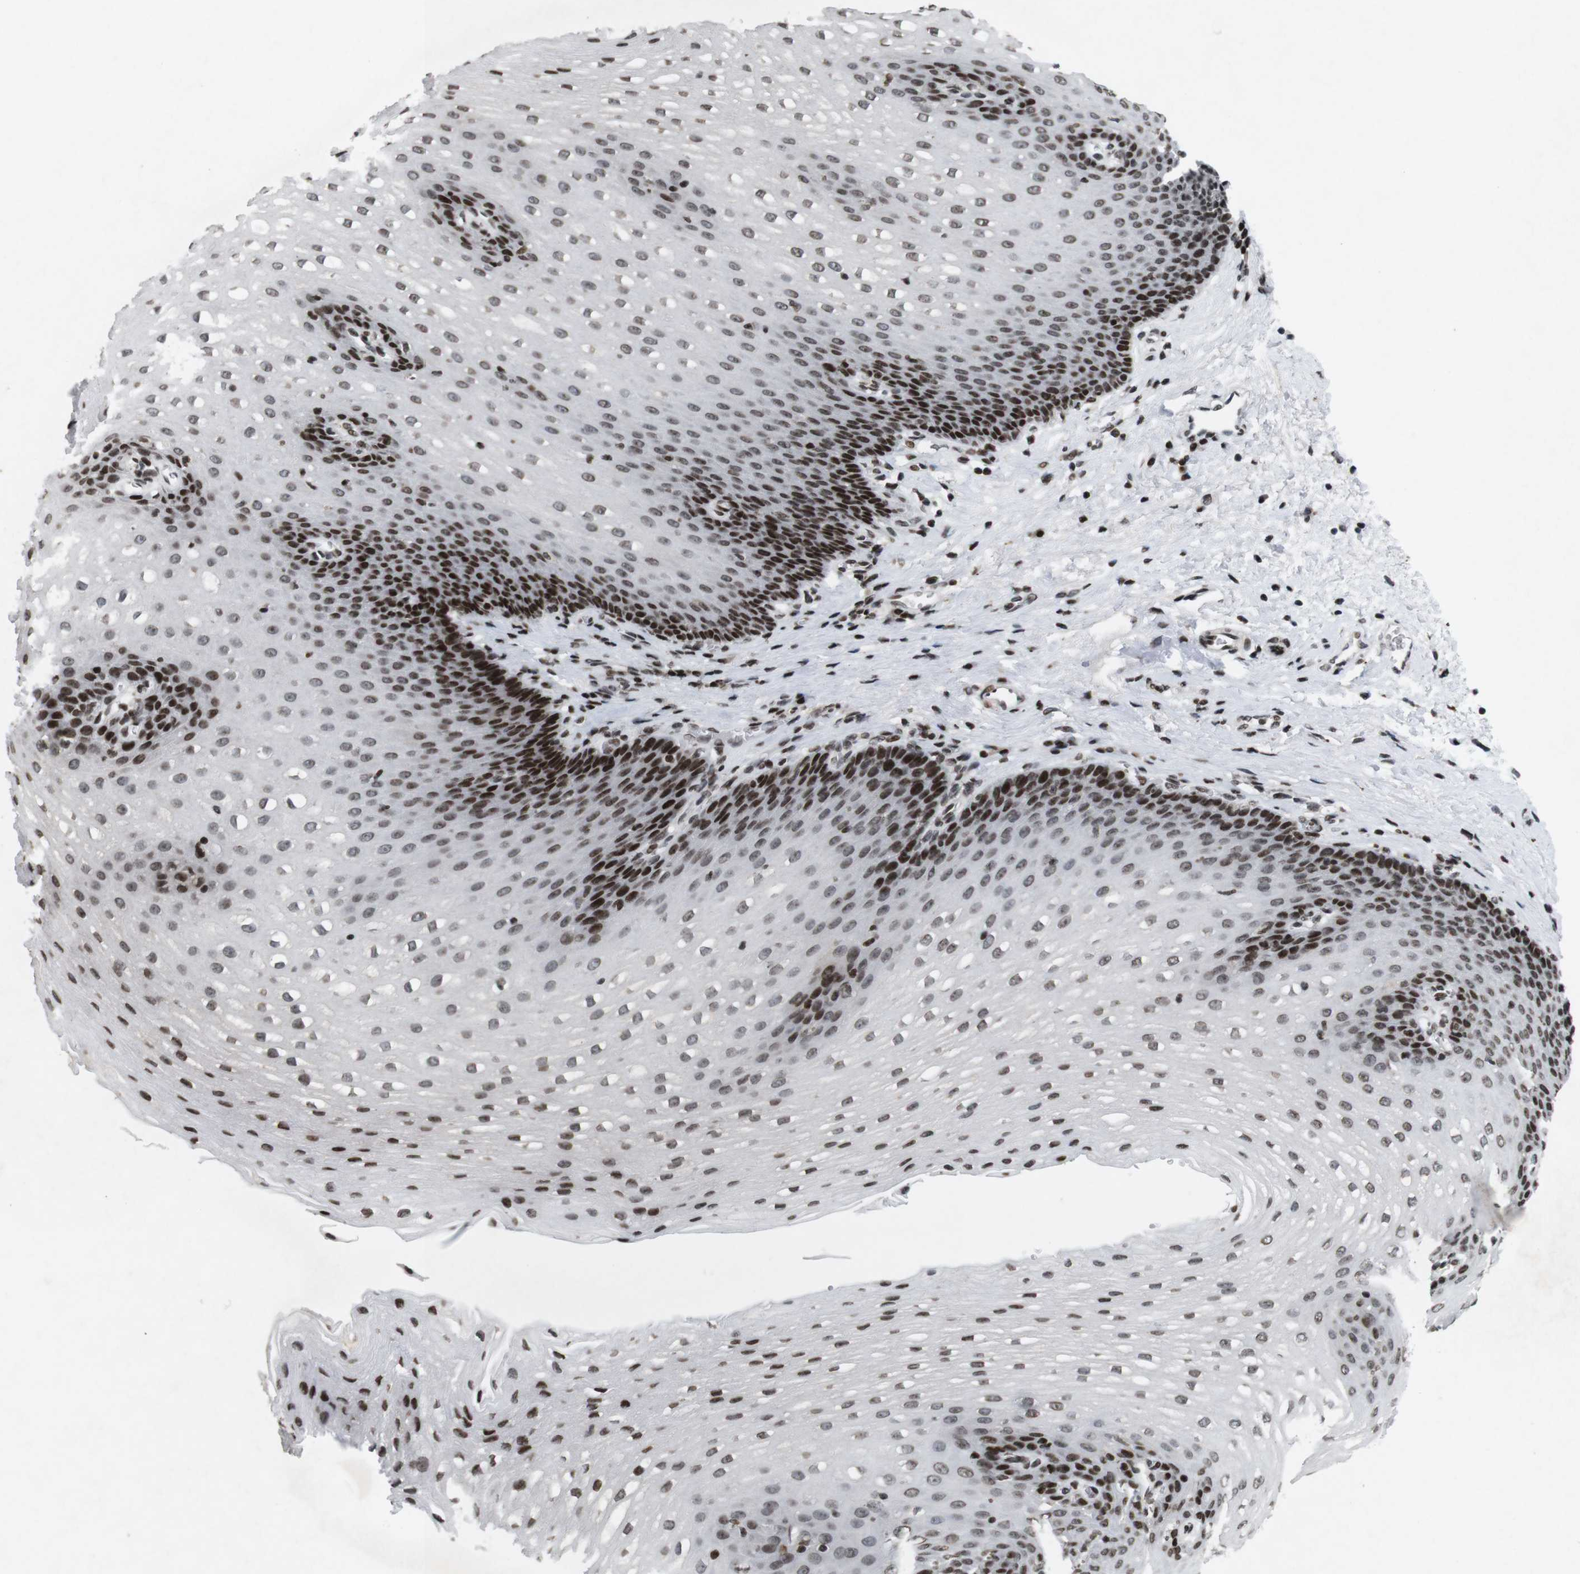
{"staining": {"intensity": "strong", "quantity": "25%-75%", "location": "nuclear"}, "tissue": "esophagus", "cell_type": "Squamous epithelial cells", "image_type": "normal", "snomed": [{"axis": "morphology", "description": "Normal tissue, NOS"}, {"axis": "topography", "description": "Esophagus"}], "caption": "Immunohistochemistry (DAB (3,3'-diaminobenzidine)) staining of unremarkable human esophagus exhibits strong nuclear protein staining in about 25%-75% of squamous epithelial cells.", "gene": "MAGEH1", "patient": {"sex": "male", "age": 48}}